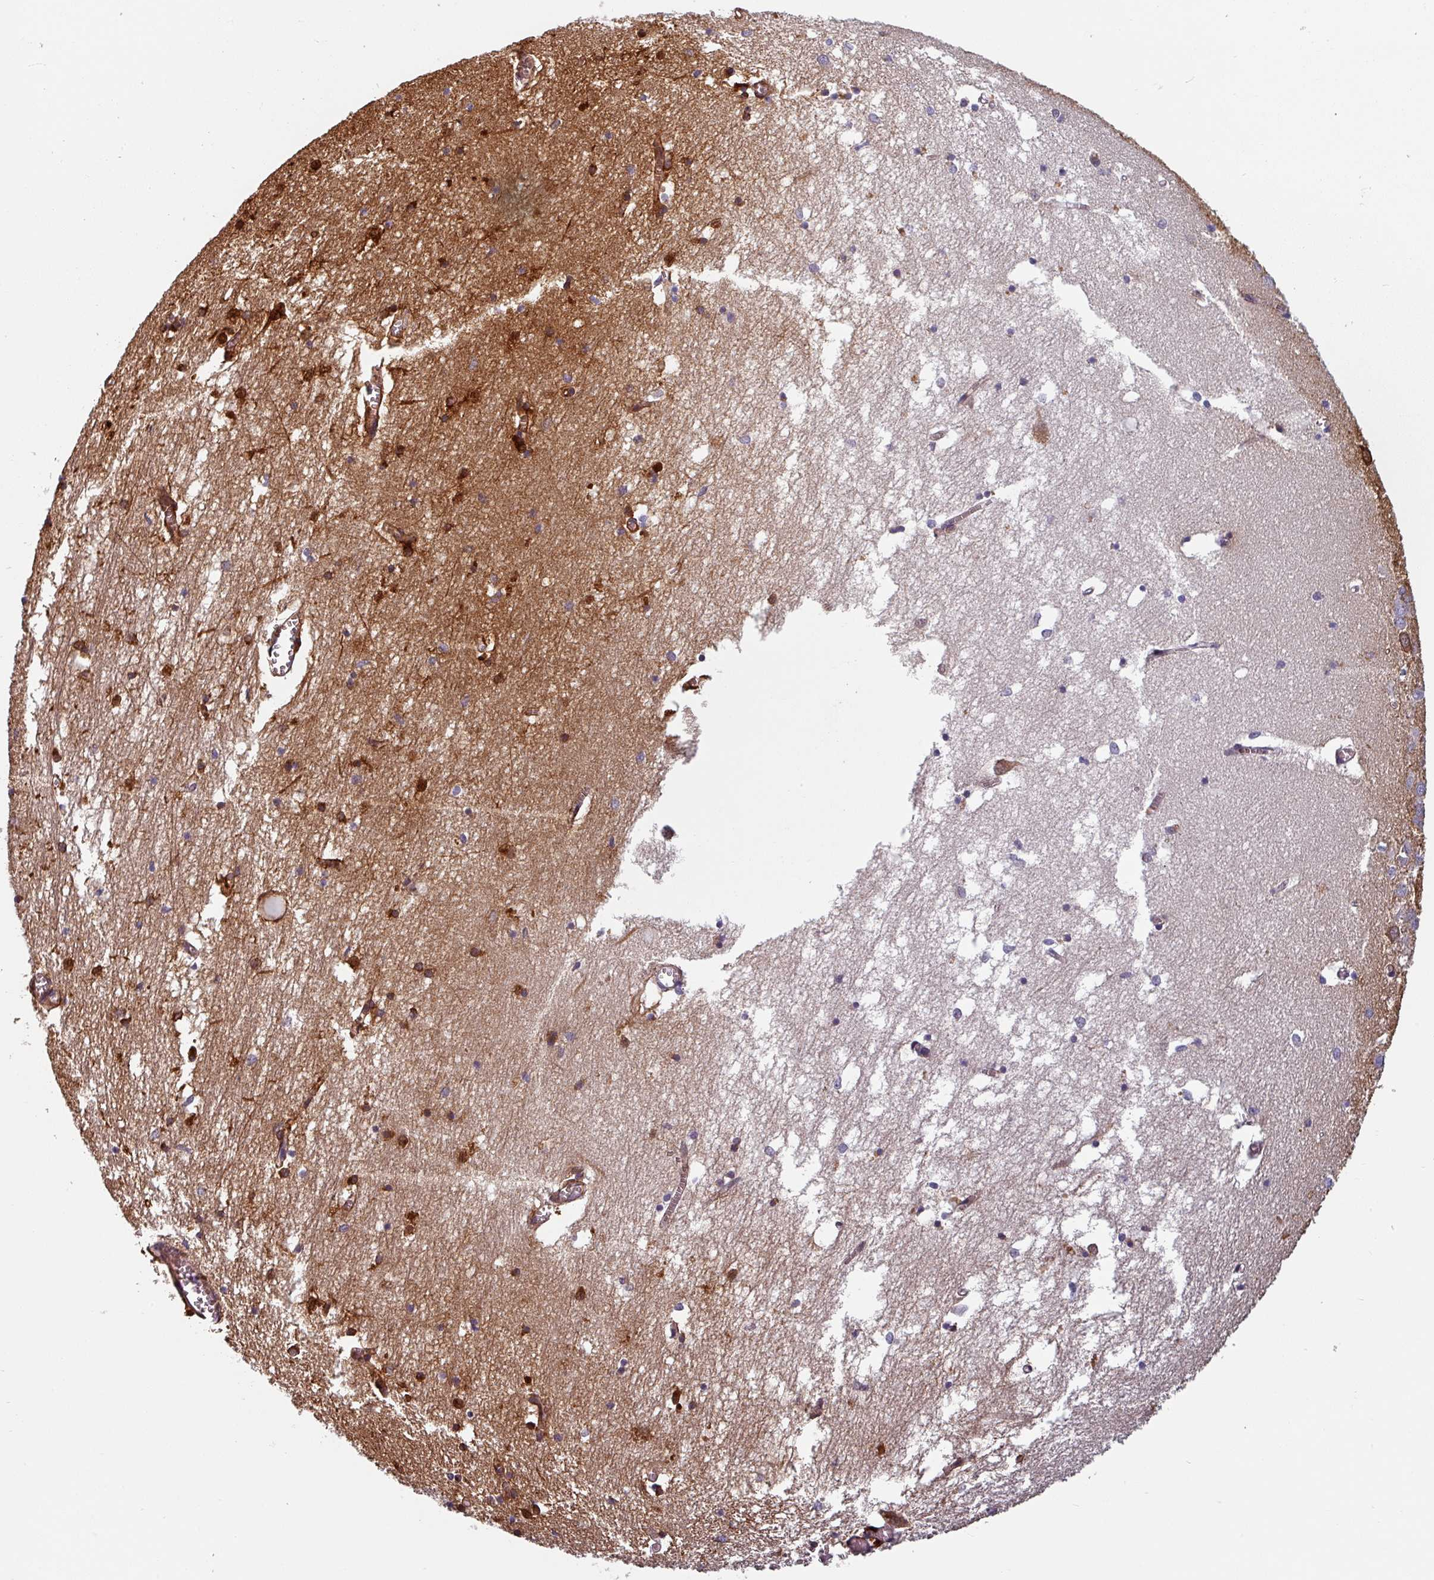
{"staining": {"intensity": "strong", "quantity": "<25%", "location": "cytoplasmic/membranous"}, "tissue": "hippocampus", "cell_type": "Glial cells", "image_type": "normal", "snomed": [{"axis": "morphology", "description": "Normal tissue, NOS"}, {"axis": "topography", "description": "Hippocampus"}], "caption": "A brown stain shows strong cytoplasmic/membranous staining of a protein in glial cells of benign hippocampus. The staining was performed using DAB to visualize the protein expression in brown, while the nuclei were stained in blue with hematoxylin (Magnification: 20x).", "gene": "CYB5RL", "patient": {"sex": "male", "age": 70}}